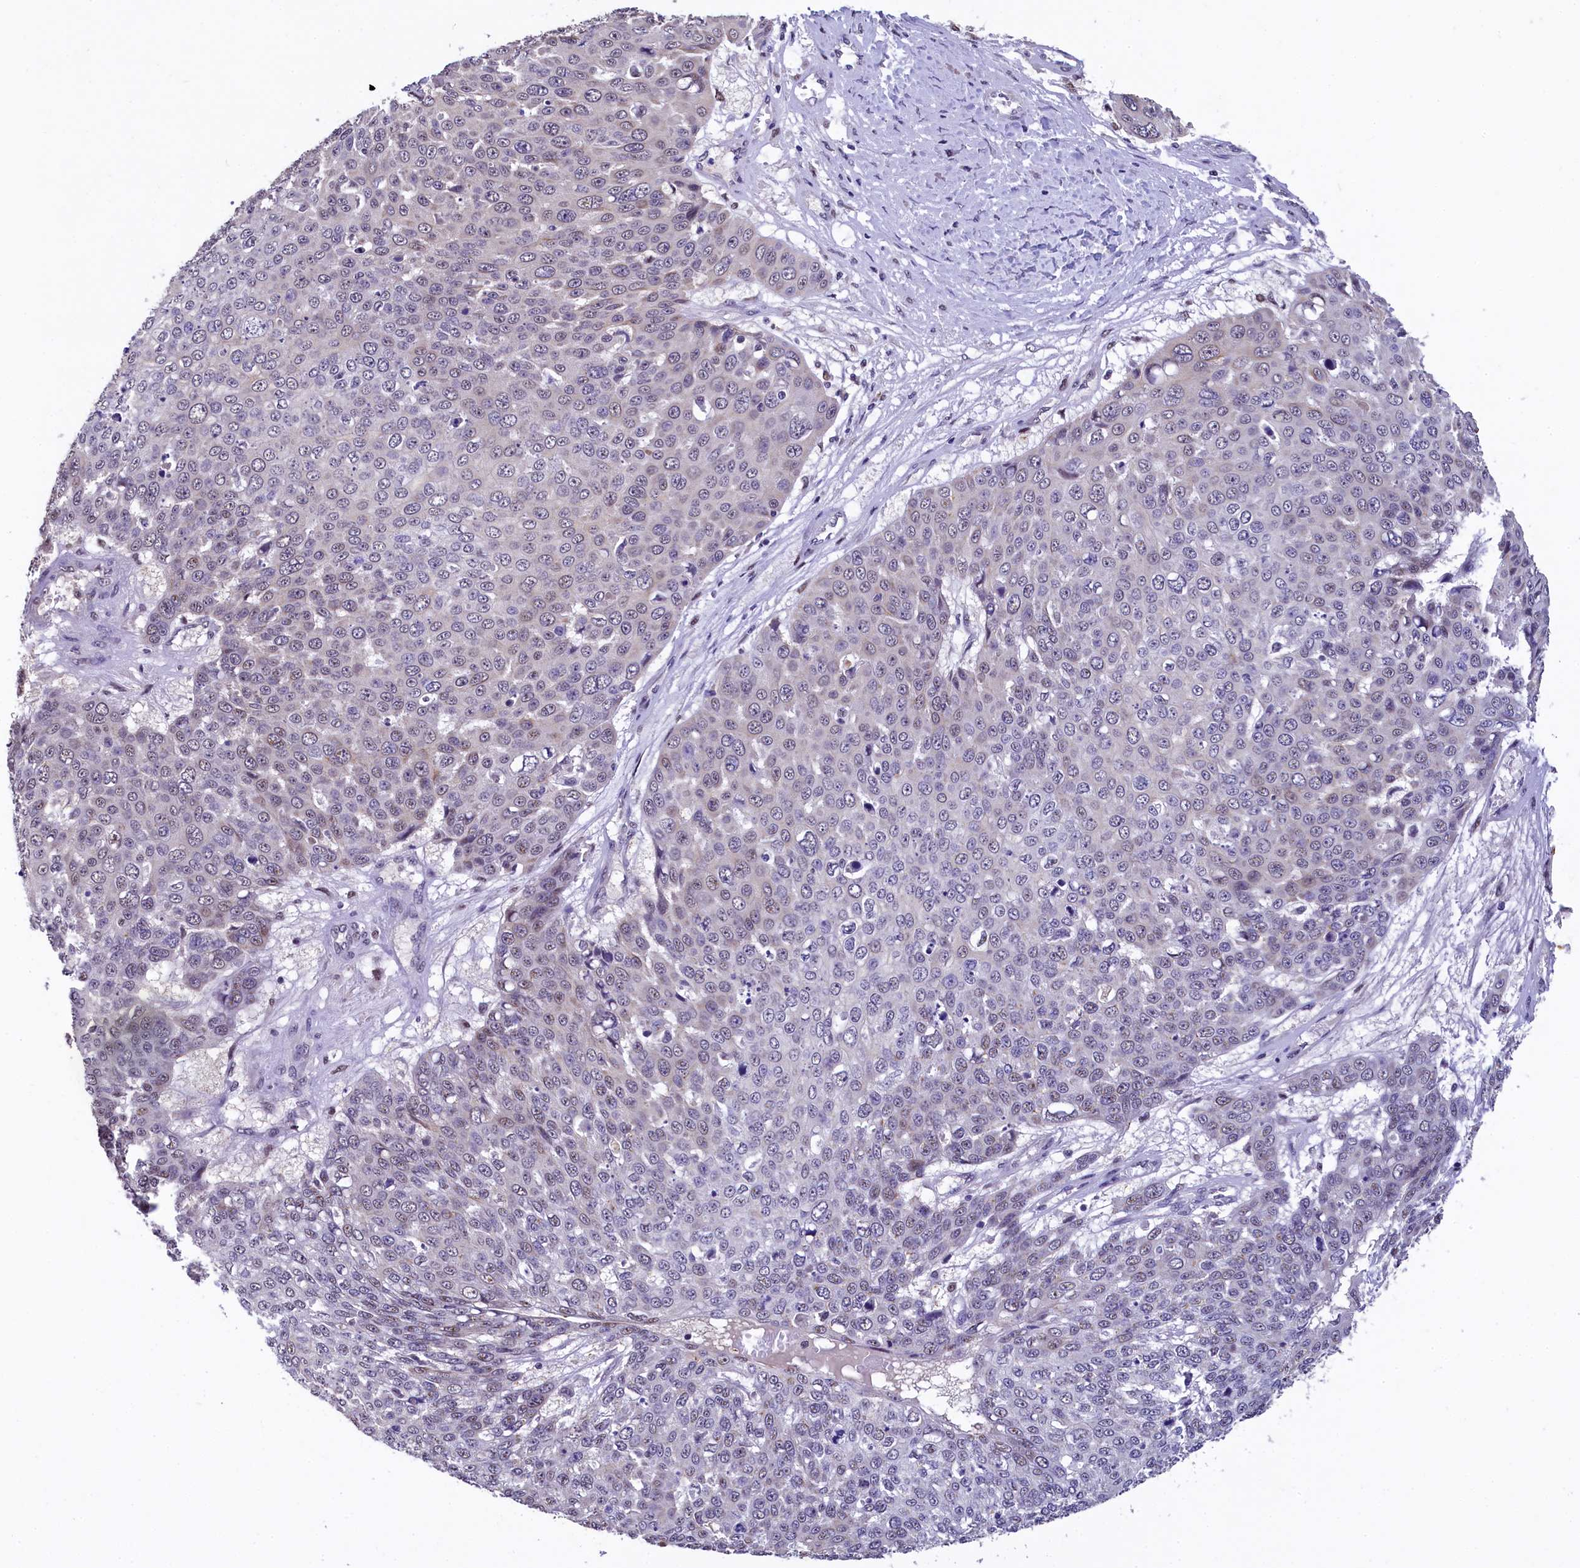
{"staining": {"intensity": "weak", "quantity": "<25%", "location": "nuclear"}, "tissue": "skin cancer", "cell_type": "Tumor cells", "image_type": "cancer", "snomed": [{"axis": "morphology", "description": "Squamous cell carcinoma, NOS"}, {"axis": "topography", "description": "Skin"}], "caption": "Micrograph shows no significant protein expression in tumor cells of squamous cell carcinoma (skin).", "gene": "HECTD4", "patient": {"sex": "male", "age": 71}}